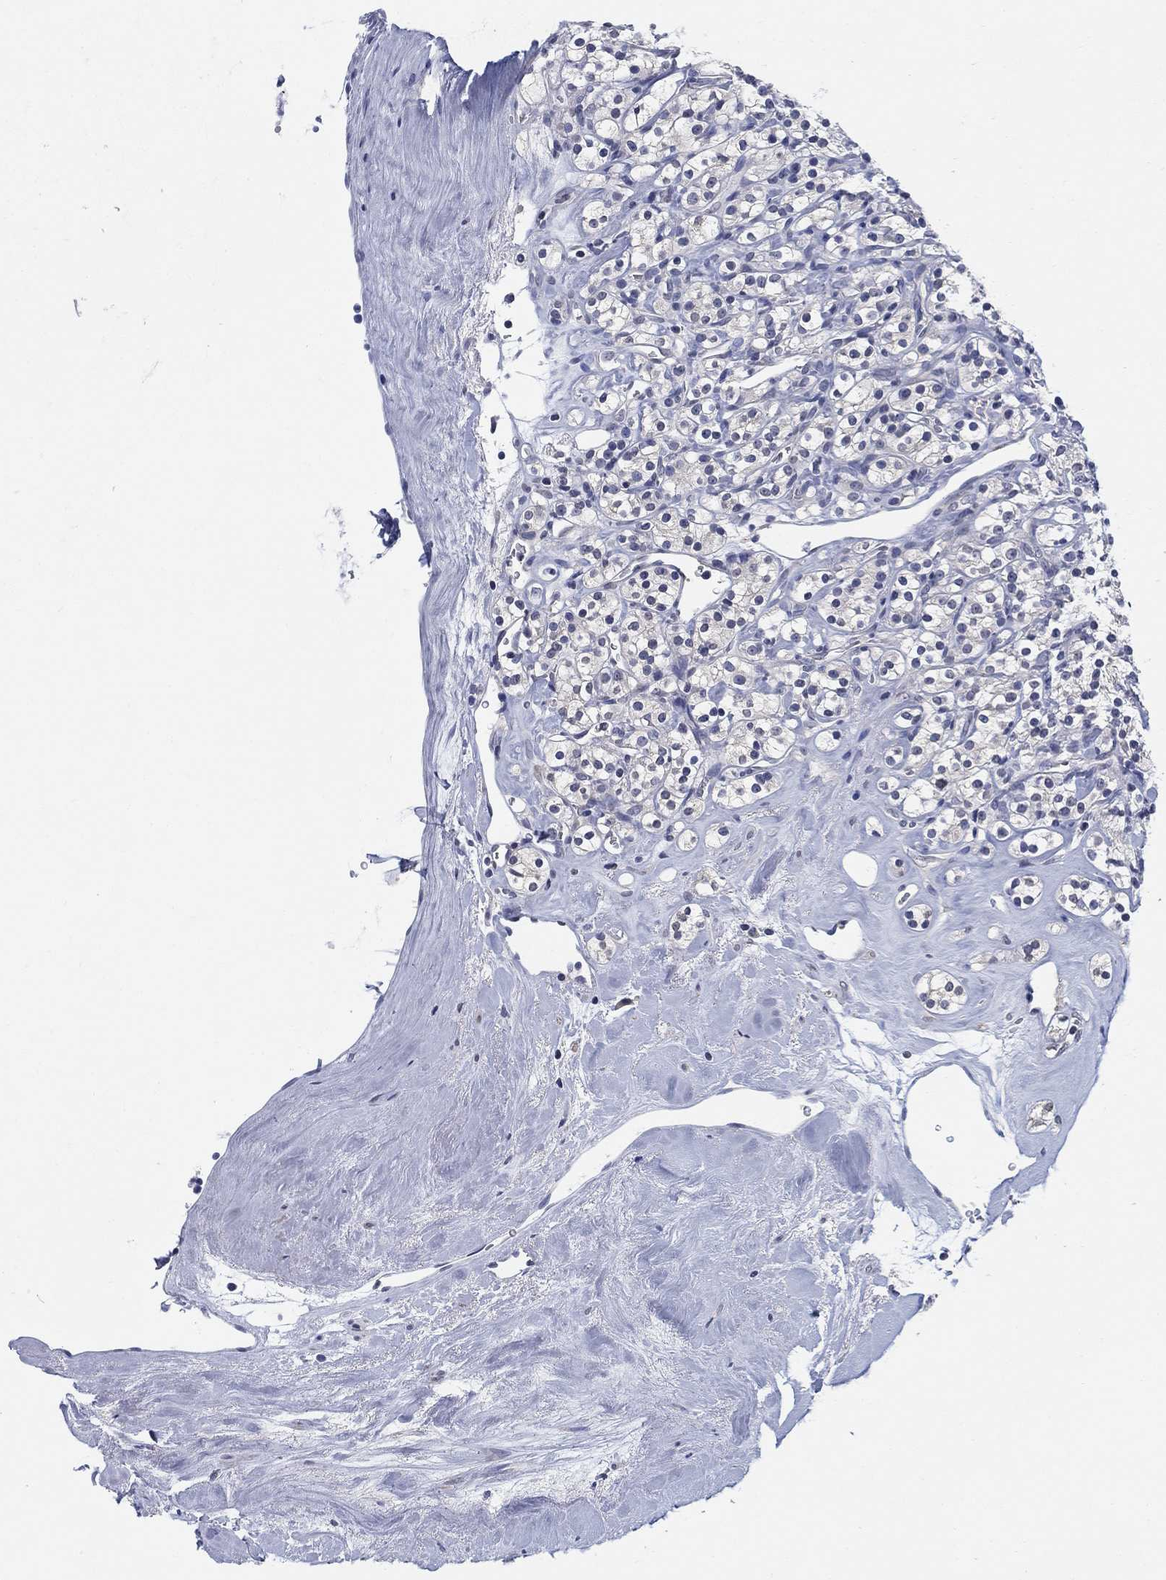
{"staining": {"intensity": "negative", "quantity": "none", "location": "none"}, "tissue": "renal cancer", "cell_type": "Tumor cells", "image_type": "cancer", "snomed": [{"axis": "morphology", "description": "Adenocarcinoma, NOS"}, {"axis": "topography", "description": "Kidney"}], "caption": "A histopathology image of adenocarcinoma (renal) stained for a protein displays no brown staining in tumor cells.", "gene": "OTUB2", "patient": {"sex": "male", "age": 77}}